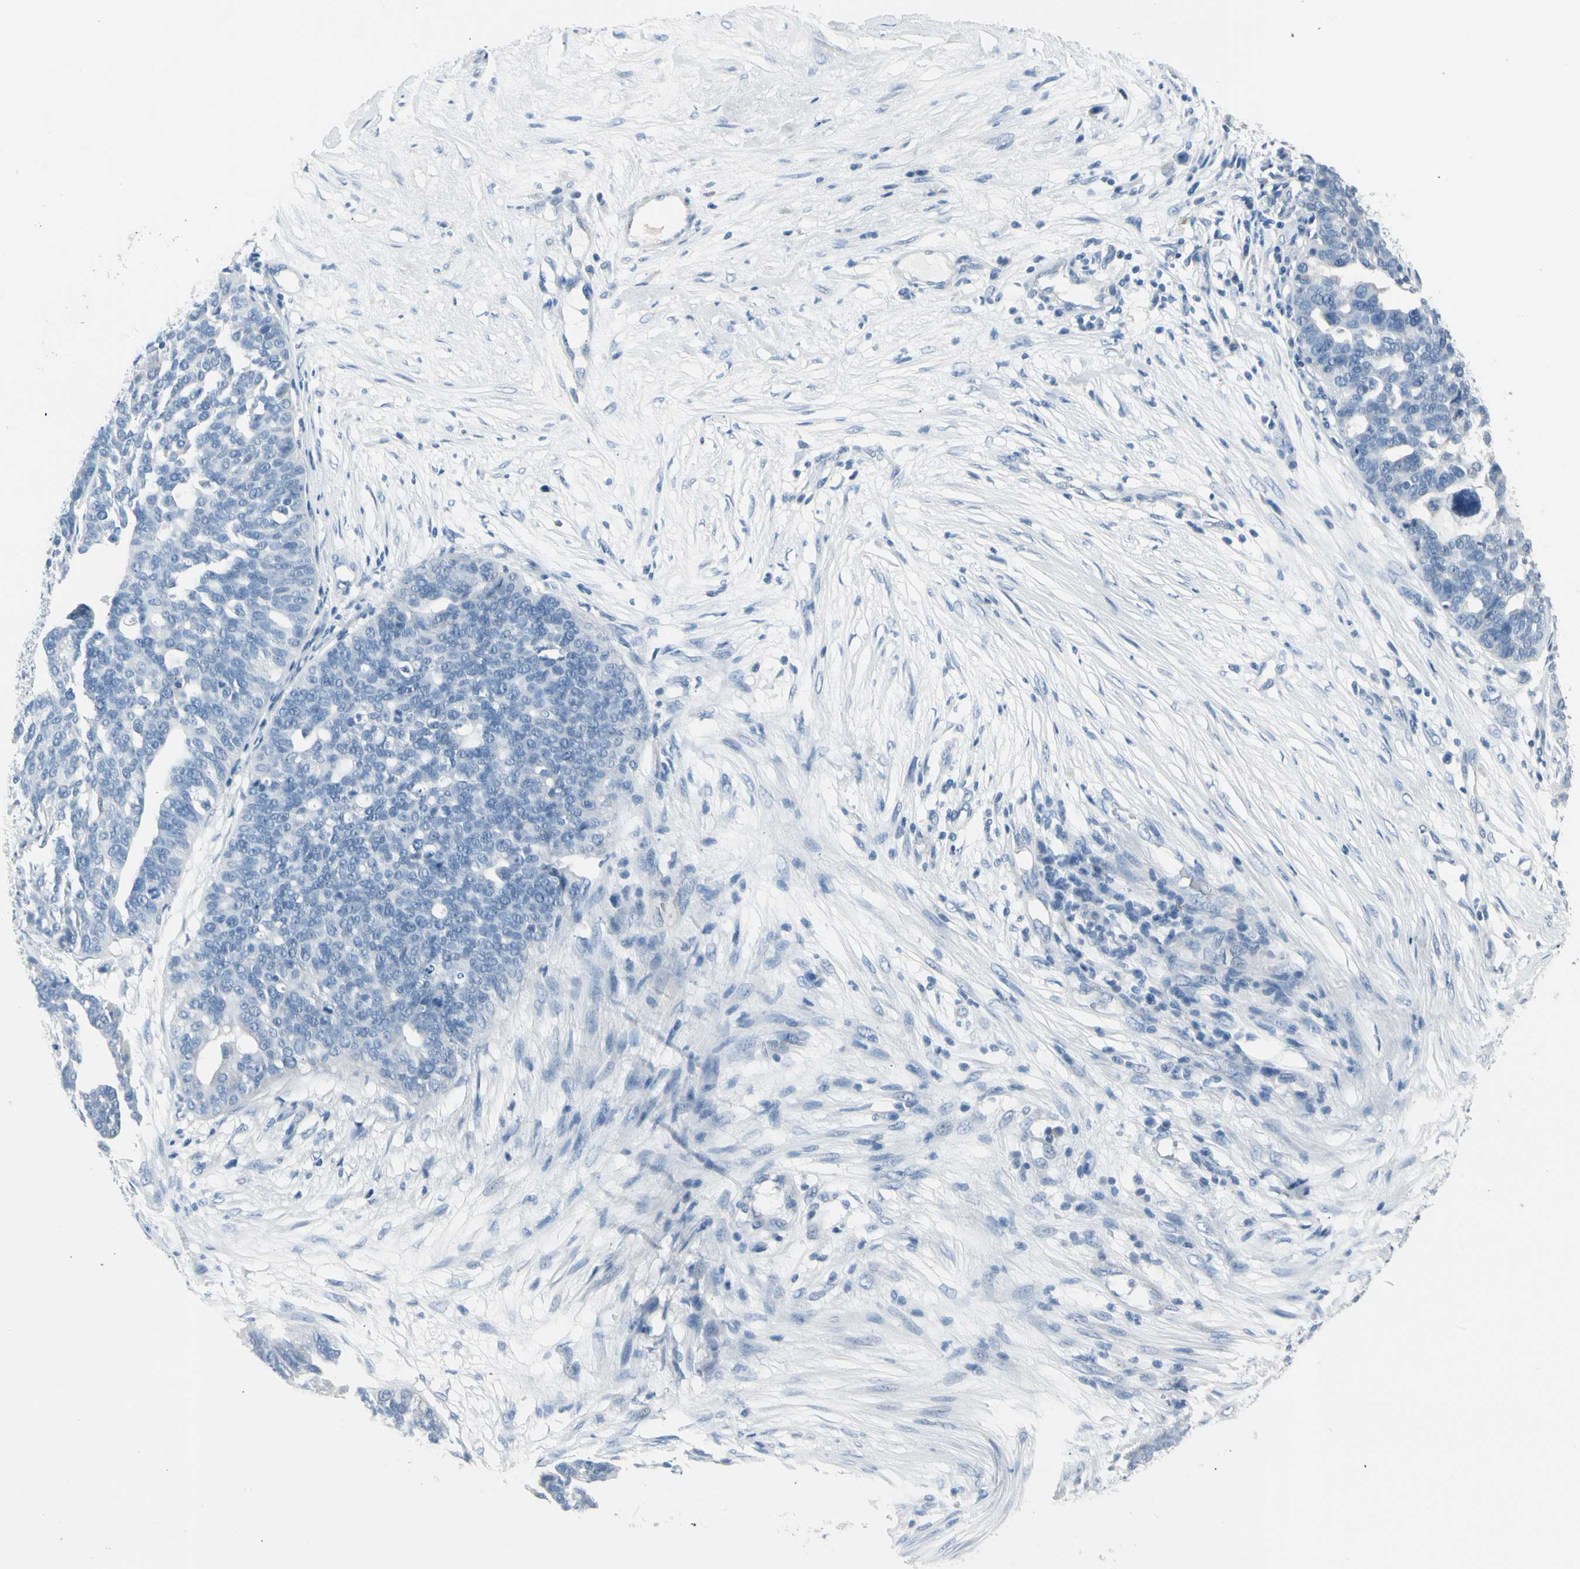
{"staining": {"intensity": "negative", "quantity": "none", "location": "none"}, "tissue": "ovarian cancer", "cell_type": "Tumor cells", "image_type": "cancer", "snomed": [{"axis": "morphology", "description": "Cystadenocarcinoma, serous, NOS"}, {"axis": "topography", "description": "Ovary"}], "caption": "This histopathology image is of ovarian cancer (serous cystadenocarcinoma) stained with immunohistochemistry (IHC) to label a protein in brown with the nuclei are counter-stained blue. There is no positivity in tumor cells.", "gene": "TPO", "patient": {"sex": "female", "age": 59}}